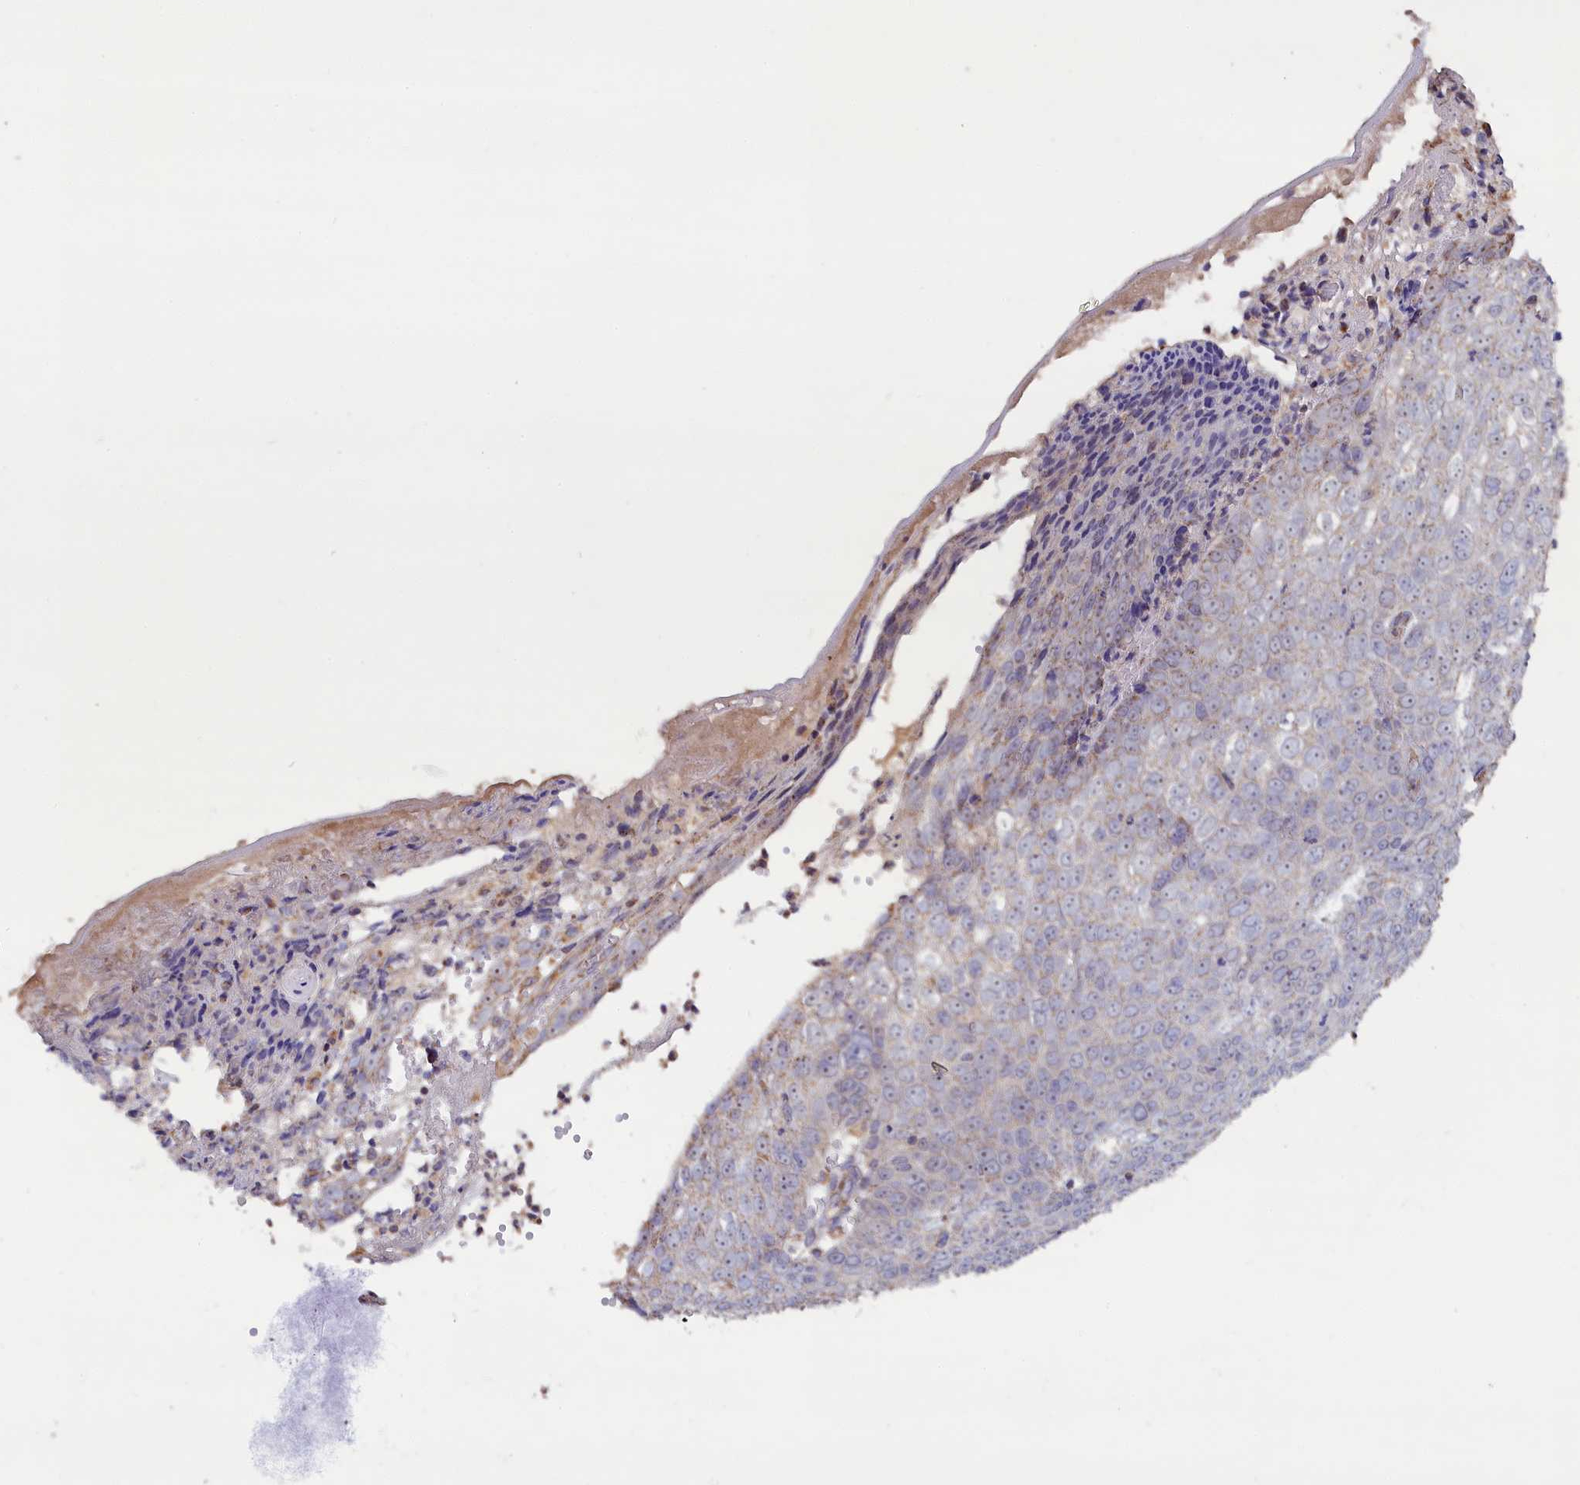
{"staining": {"intensity": "negative", "quantity": "none", "location": "none"}, "tissue": "skin cancer", "cell_type": "Tumor cells", "image_type": "cancer", "snomed": [{"axis": "morphology", "description": "Squamous cell carcinoma, NOS"}, {"axis": "topography", "description": "Skin"}], "caption": "There is no significant staining in tumor cells of squamous cell carcinoma (skin).", "gene": "ZNF816", "patient": {"sex": "male", "age": 71}}